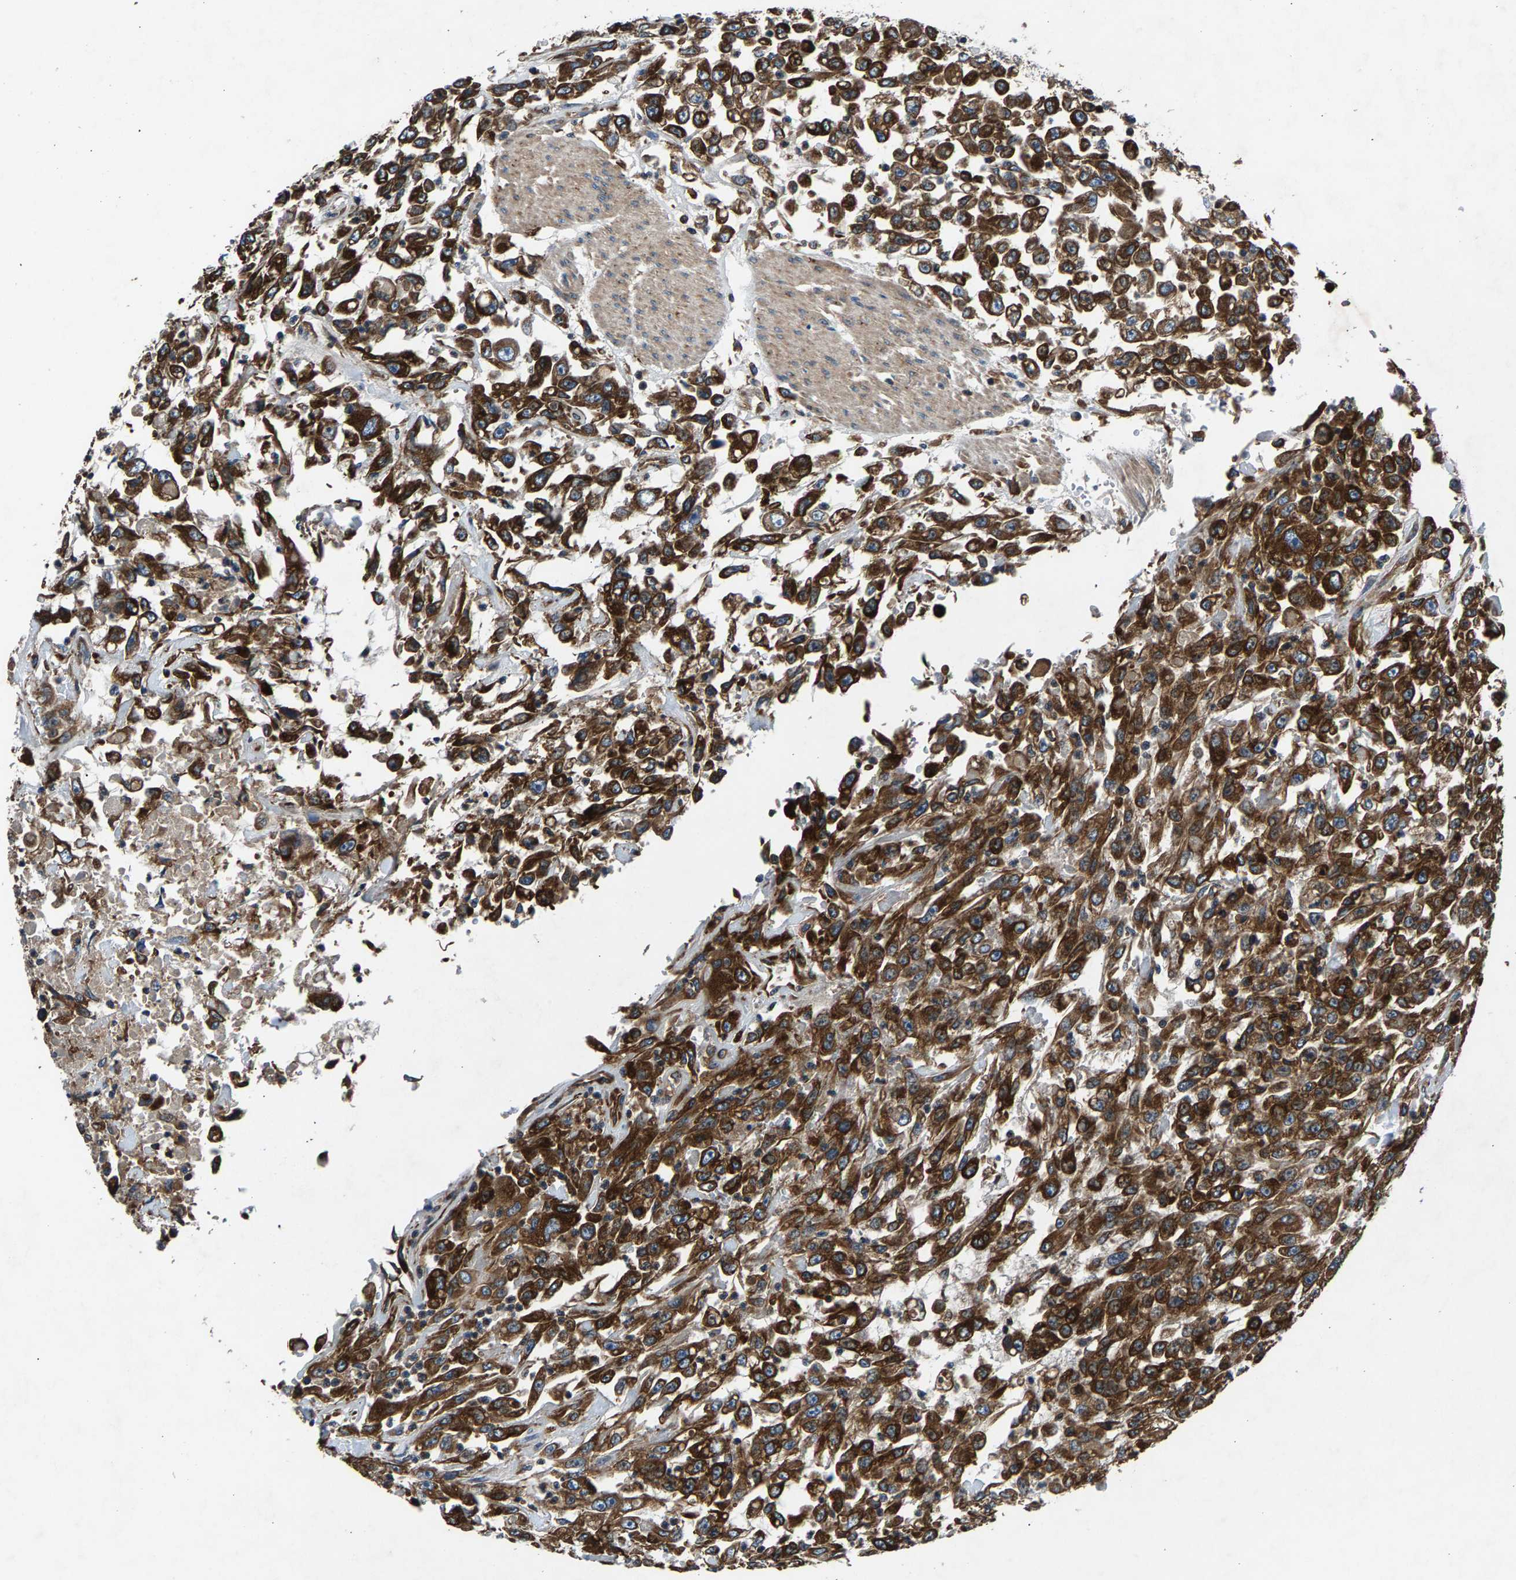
{"staining": {"intensity": "strong", "quantity": ">75%", "location": "cytoplasmic/membranous"}, "tissue": "urothelial cancer", "cell_type": "Tumor cells", "image_type": "cancer", "snomed": [{"axis": "morphology", "description": "Urothelial carcinoma, High grade"}, {"axis": "topography", "description": "Urinary bladder"}], "caption": "IHC of human urothelial cancer demonstrates high levels of strong cytoplasmic/membranous positivity in approximately >75% of tumor cells. (Brightfield microscopy of DAB IHC at high magnification).", "gene": "LPCAT1", "patient": {"sex": "male", "age": 46}}